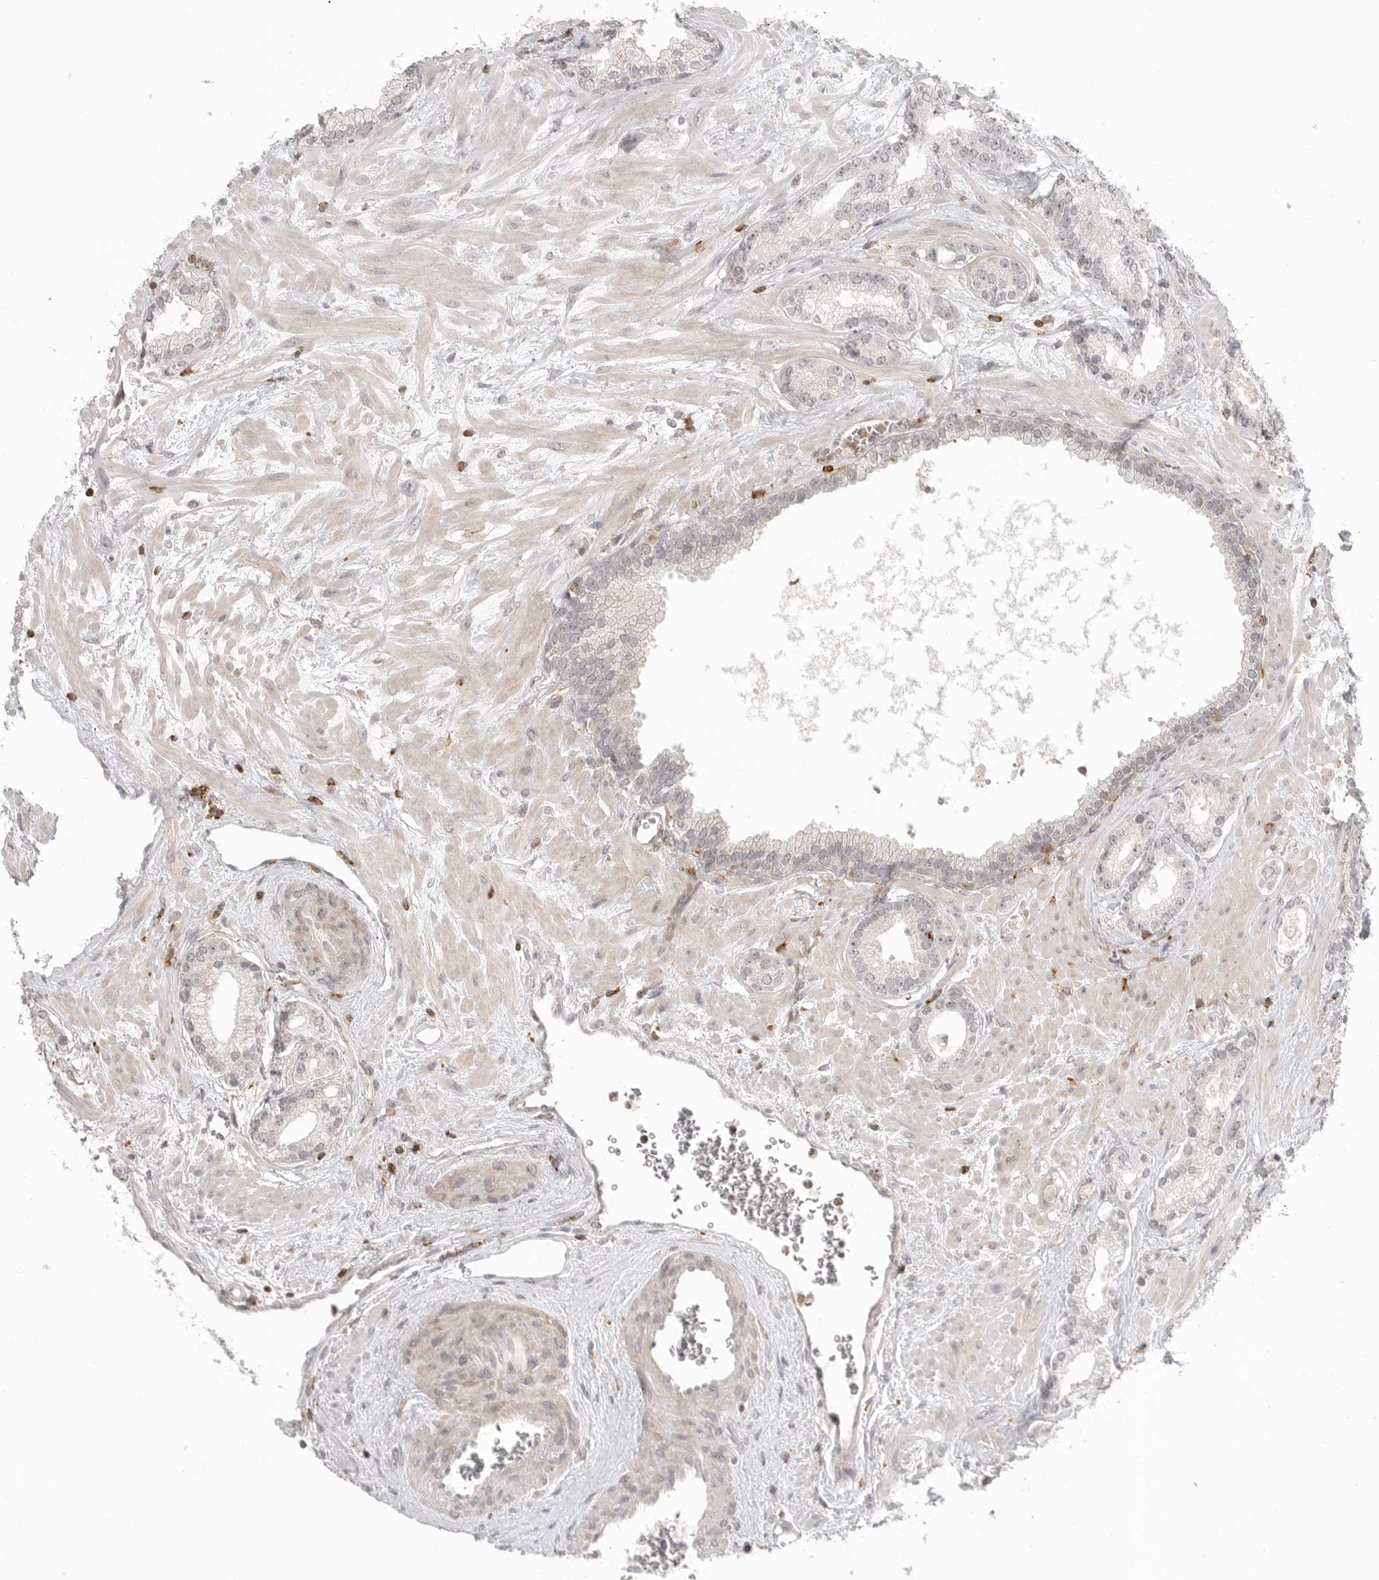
{"staining": {"intensity": "negative", "quantity": "none", "location": "none"}, "tissue": "prostate cancer", "cell_type": "Tumor cells", "image_type": "cancer", "snomed": [{"axis": "morphology", "description": "Adenocarcinoma, Low grade"}, {"axis": "topography", "description": "Prostate"}], "caption": "Tumor cells are negative for brown protein staining in adenocarcinoma (low-grade) (prostate).", "gene": "SH3KBP1", "patient": {"sex": "male", "age": 70}}